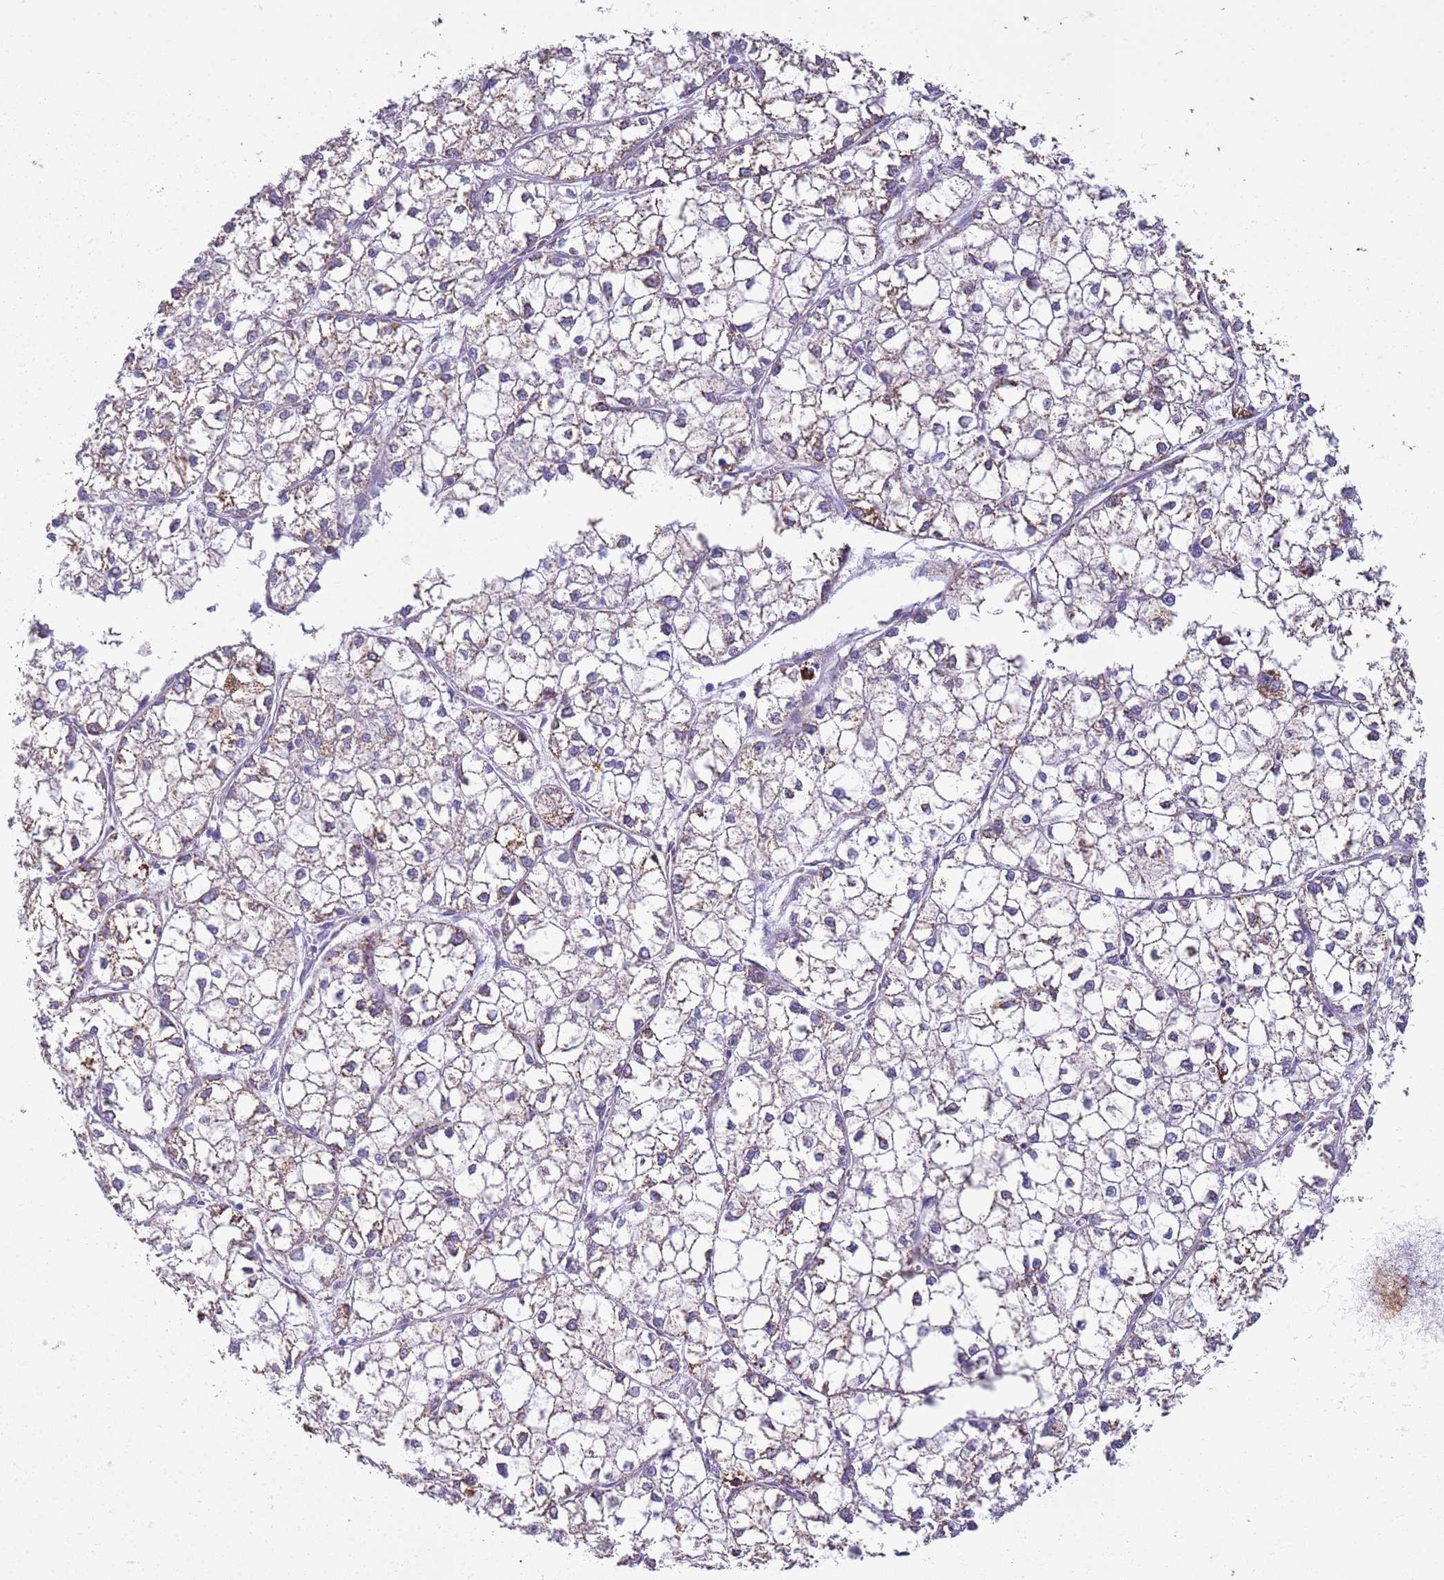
{"staining": {"intensity": "weak", "quantity": ">75%", "location": "cytoplasmic/membranous"}, "tissue": "liver cancer", "cell_type": "Tumor cells", "image_type": "cancer", "snomed": [{"axis": "morphology", "description": "Carcinoma, Hepatocellular, NOS"}, {"axis": "topography", "description": "Liver"}], "caption": "Immunohistochemistry (IHC) image of hepatocellular carcinoma (liver) stained for a protein (brown), which exhibits low levels of weak cytoplasmic/membranous expression in about >75% of tumor cells.", "gene": "OAF", "patient": {"sex": "female", "age": 43}}